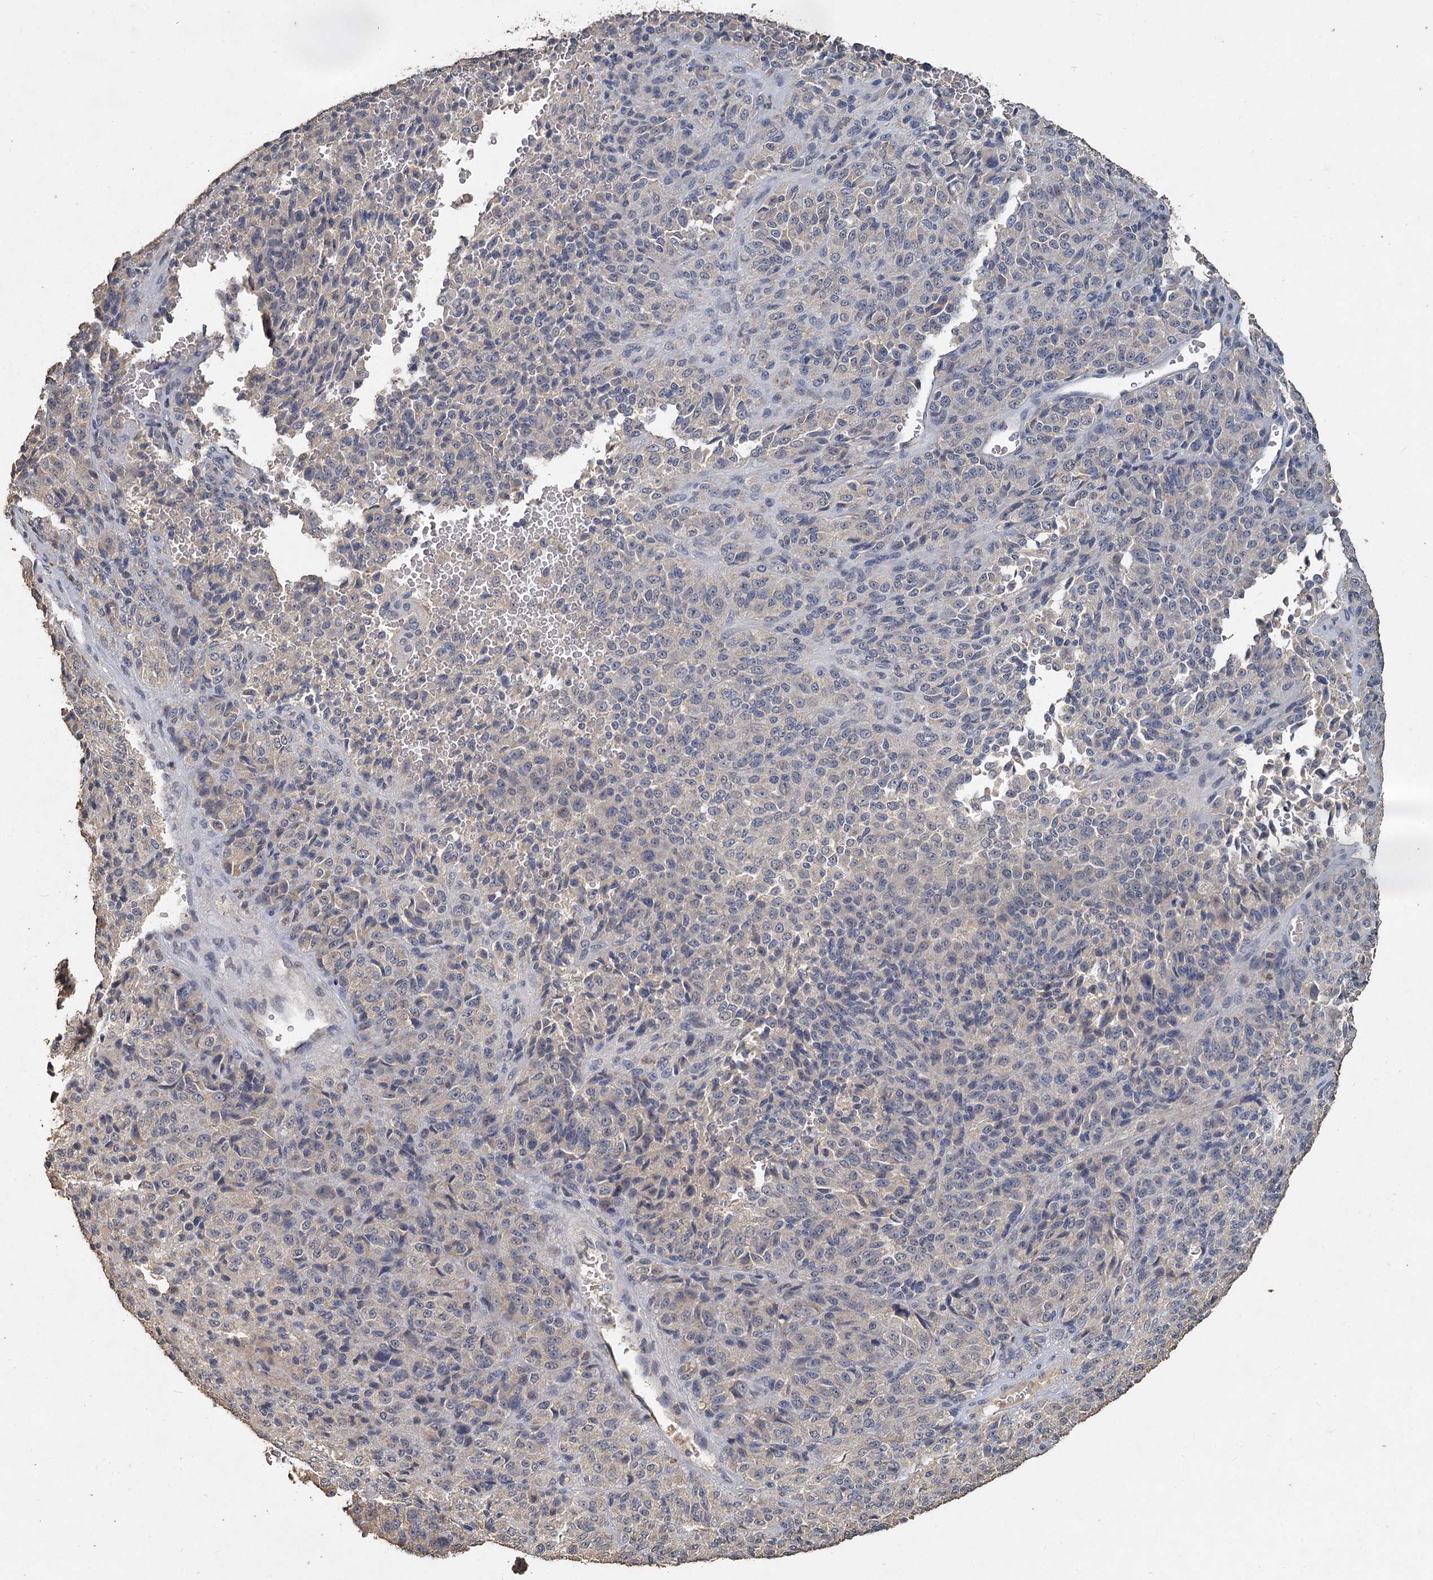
{"staining": {"intensity": "negative", "quantity": "none", "location": "none"}, "tissue": "melanoma", "cell_type": "Tumor cells", "image_type": "cancer", "snomed": [{"axis": "morphology", "description": "Malignant melanoma, Metastatic site"}, {"axis": "topography", "description": "Brain"}], "caption": "This is an immunohistochemistry micrograph of melanoma. There is no staining in tumor cells.", "gene": "CCDC61", "patient": {"sex": "female", "age": 56}}